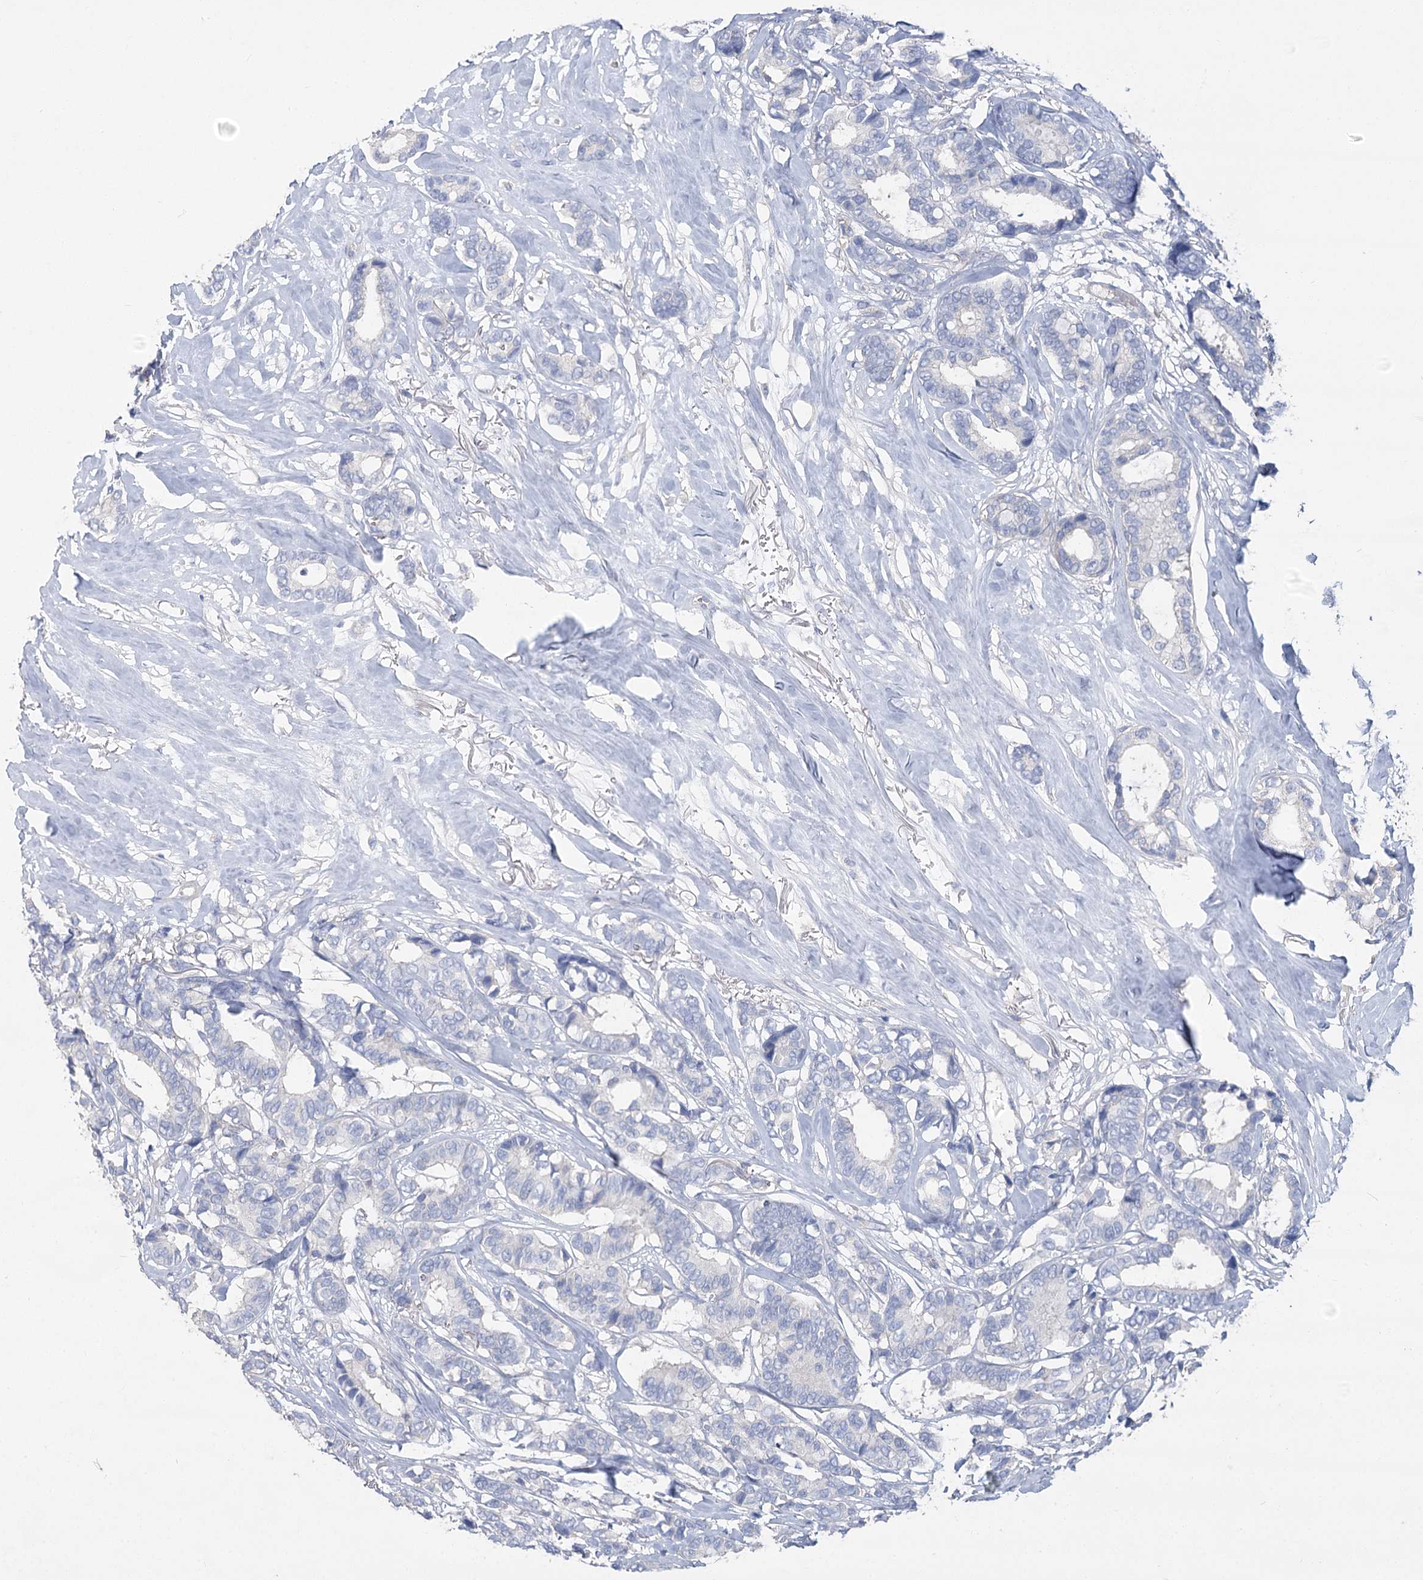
{"staining": {"intensity": "negative", "quantity": "none", "location": "none"}, "tissue": "breast cancer", "cell_type": "Tumor cells", "image_type": "cancer", "snomed": [{"axis": "morphology", "description": "Duct carcinoma"}, {"axis": "topography", "description": "Breast"}], "caption": "This image is of breast cancer stained with immunohistochemistry (IHC) to label a protein in brown with the nuclei are counter-stained blue. There is no positivity in tumor cells. Brightfield microscopy of IHC stained with DAB (3,3'-diaminobenzidine) (brown) and hematoxylin (blue), captured at high magnification.", "gene": "SLC9A3", "patient": {"sex": "female", "age": 87}}